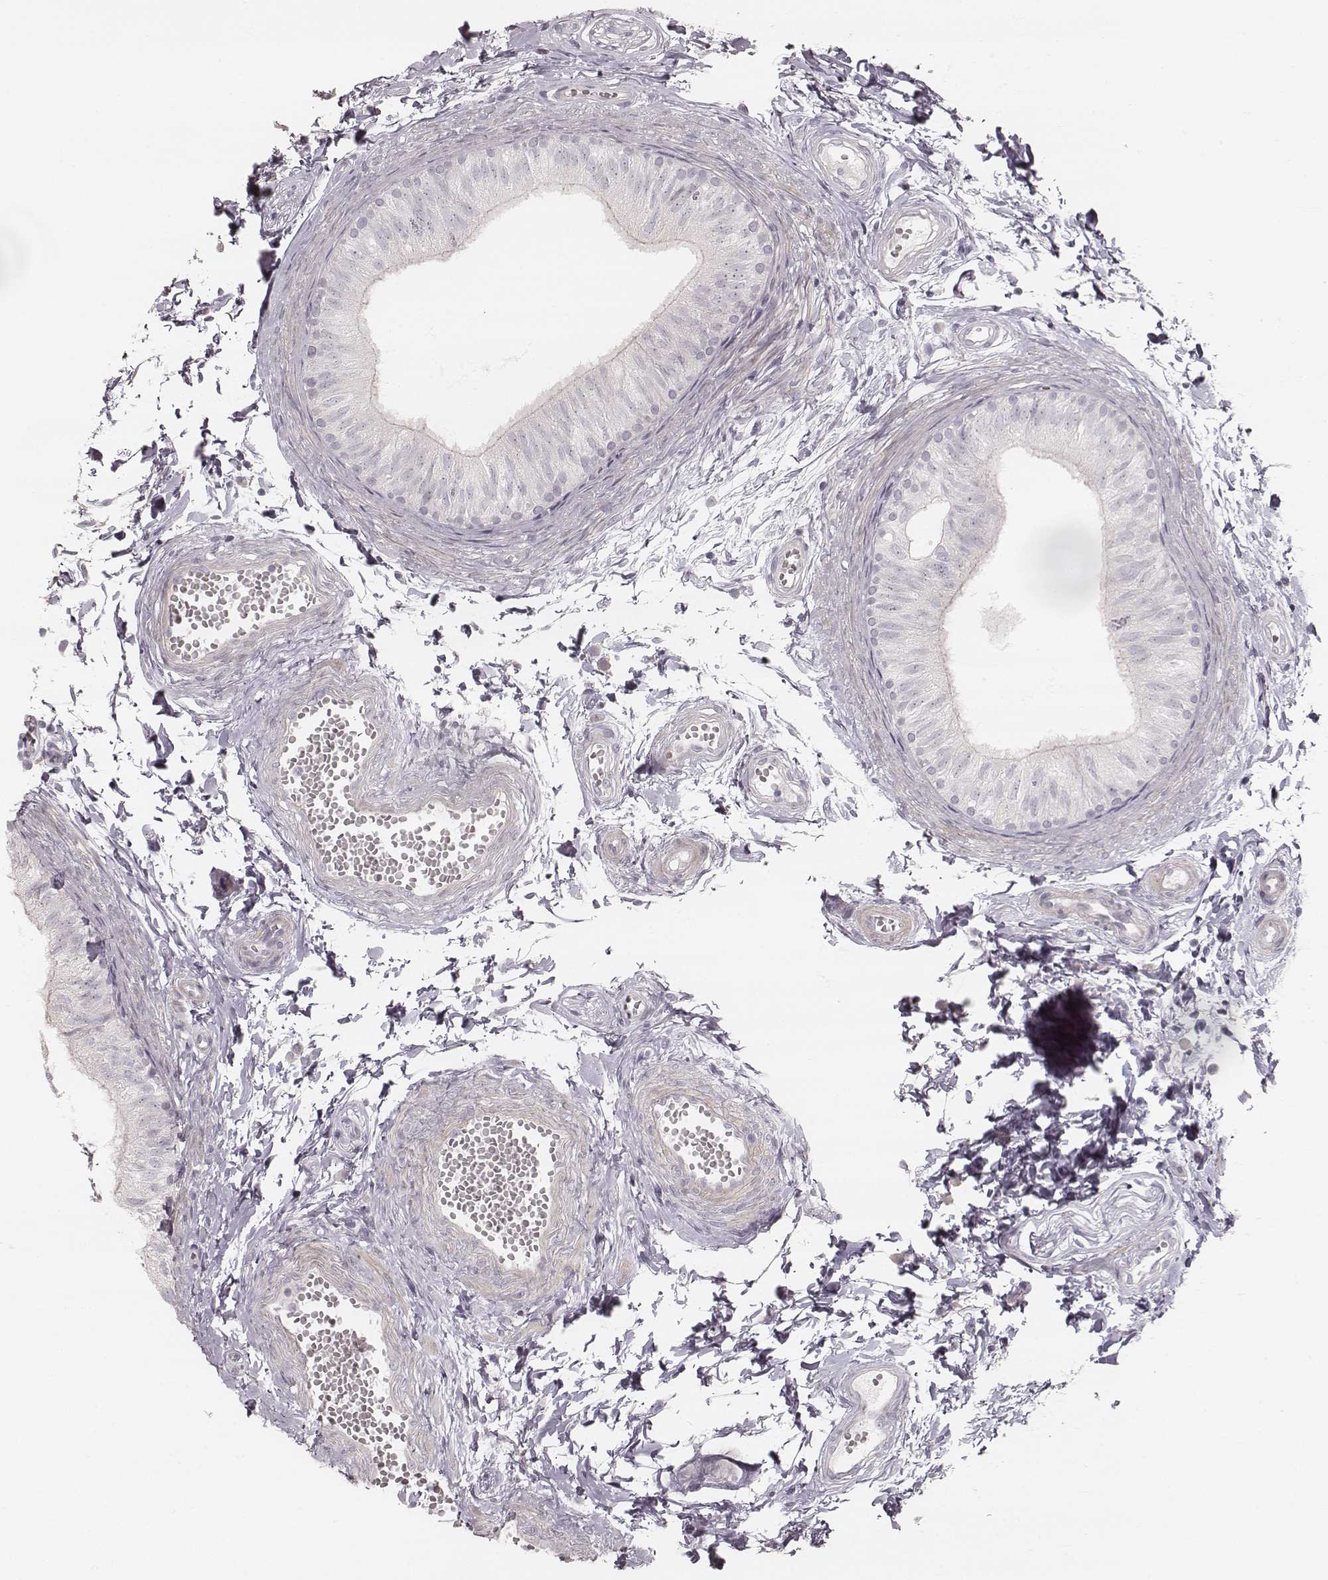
{"staining": {"intensity": "negative", "quantity": "none", "location": "none"}, "tissue": "epididymis", "cell_type": "Glandular cells", "image_type": "normal", "snomed": [{"axis": "morphology", "description": "Normal tissue, NOS"}, {"axis": "topography", "description": "Epididymis"}], "caption": "The photomicrograph exhibits no staining of glandular cells in benign epididymis.", "gene": "SPATA24", "patient": {"sex": "male", "age": 22}}